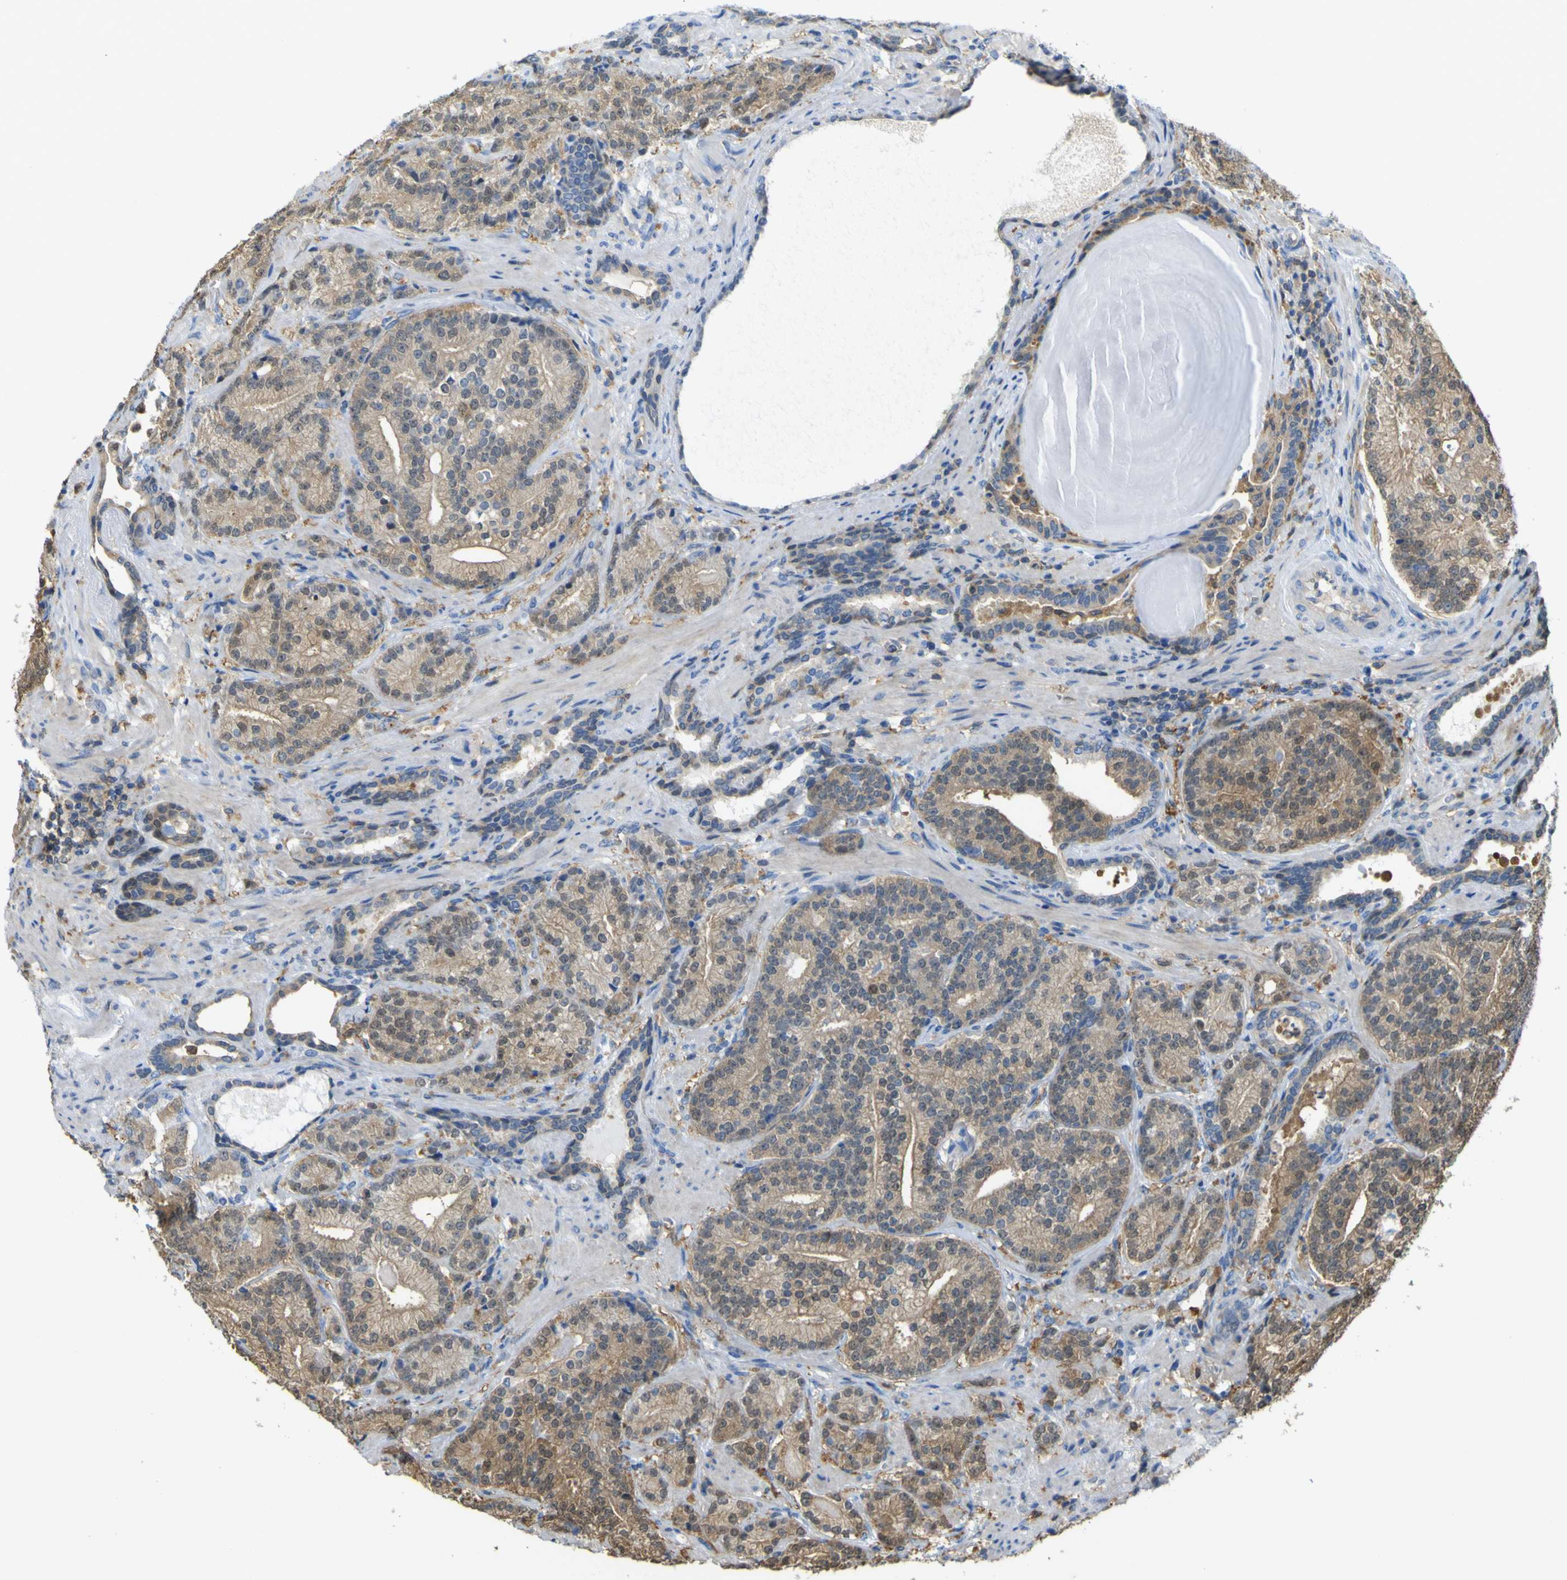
{"staining": {"intensity": "moderate", "quantity": ">75%", "location": "cytoplasmic/membranous"}, "tissue": "prostate cancer", "cell_type": "Tumor cells", "image_type": "cancer", "snomed": [{"axis": "morphology", "description": "Adenocarcinoma, High grade"}, {"axis": "topography", "description": "Prostate"}], "caption": "DAB (3,3'-diaminobenzidine) immunohistochemical staining of human prostate cancer shows moderate cytoplasmic/membranous protein positivity in about >75% of tumor cells.", "gene": "ABHD3", "patient": {"sex": "male", "age": 61}}